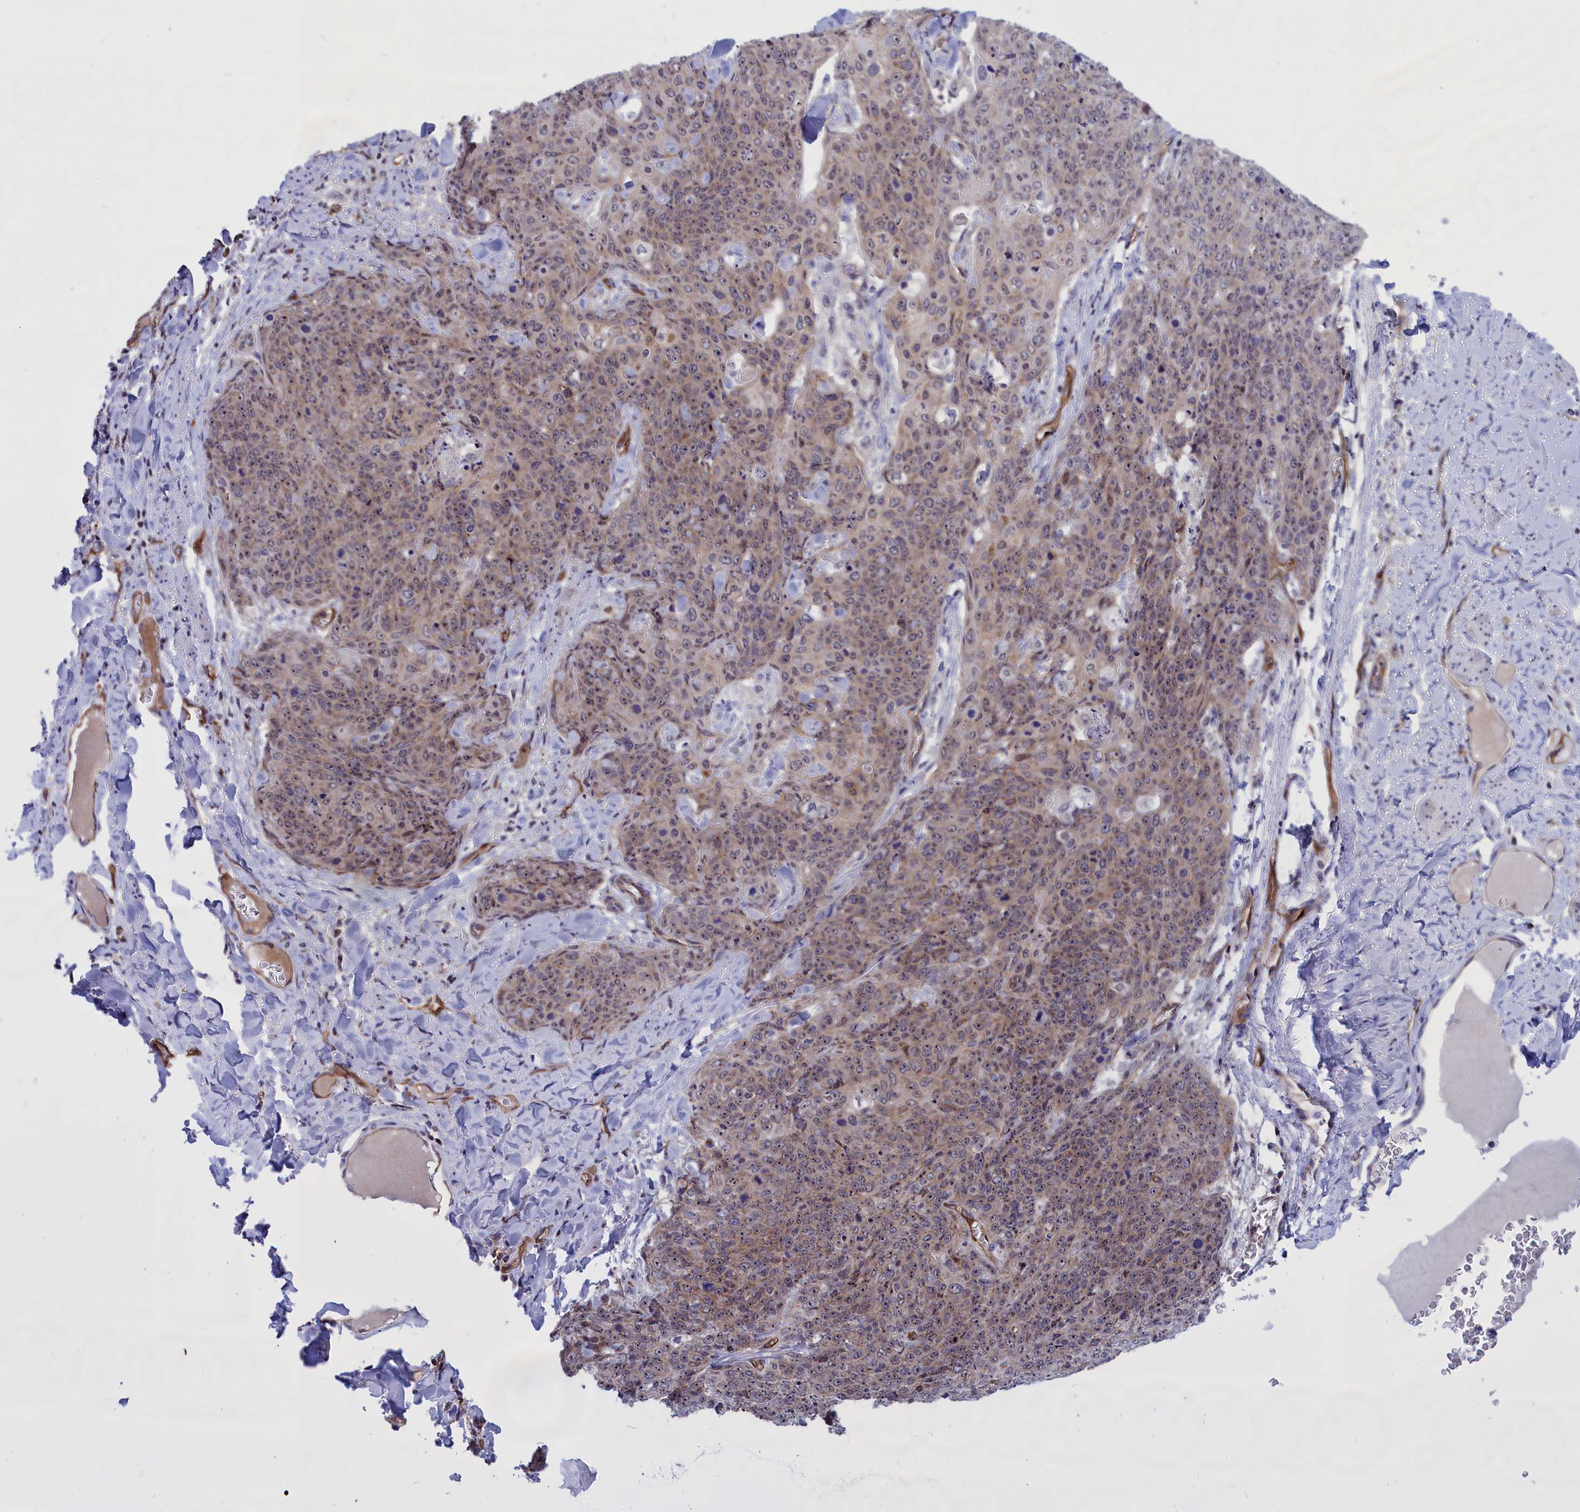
{"staining": {"intensity": "weak", "quantity": ">75%", "location": "cytoplasmic/membranous,nuclear"}, "tissue": "skin cancer", "cell_type": "Tumor cells", "image_type": "cancer", "snomed": [{"axis": "morphology", "description": "Squamous cell carcinoma, NOS"}, {"axis": "topography", "description": "Skin"}, {"axis": "topography", "description": "Vulva"}], "caption": "Immunohistochemical staining of human skin cancer (squamous cell carcinoma) exhibits weak cytoplasmic/membranous and nuclear protein staining in approximately >75% of tumor cells. (DAB (3,3'-diaminobenzidine) = brown stain, brightfield microscopy at high magnification).", "gene": "MPND", "patient": {"sex": "female", "age": 85}}